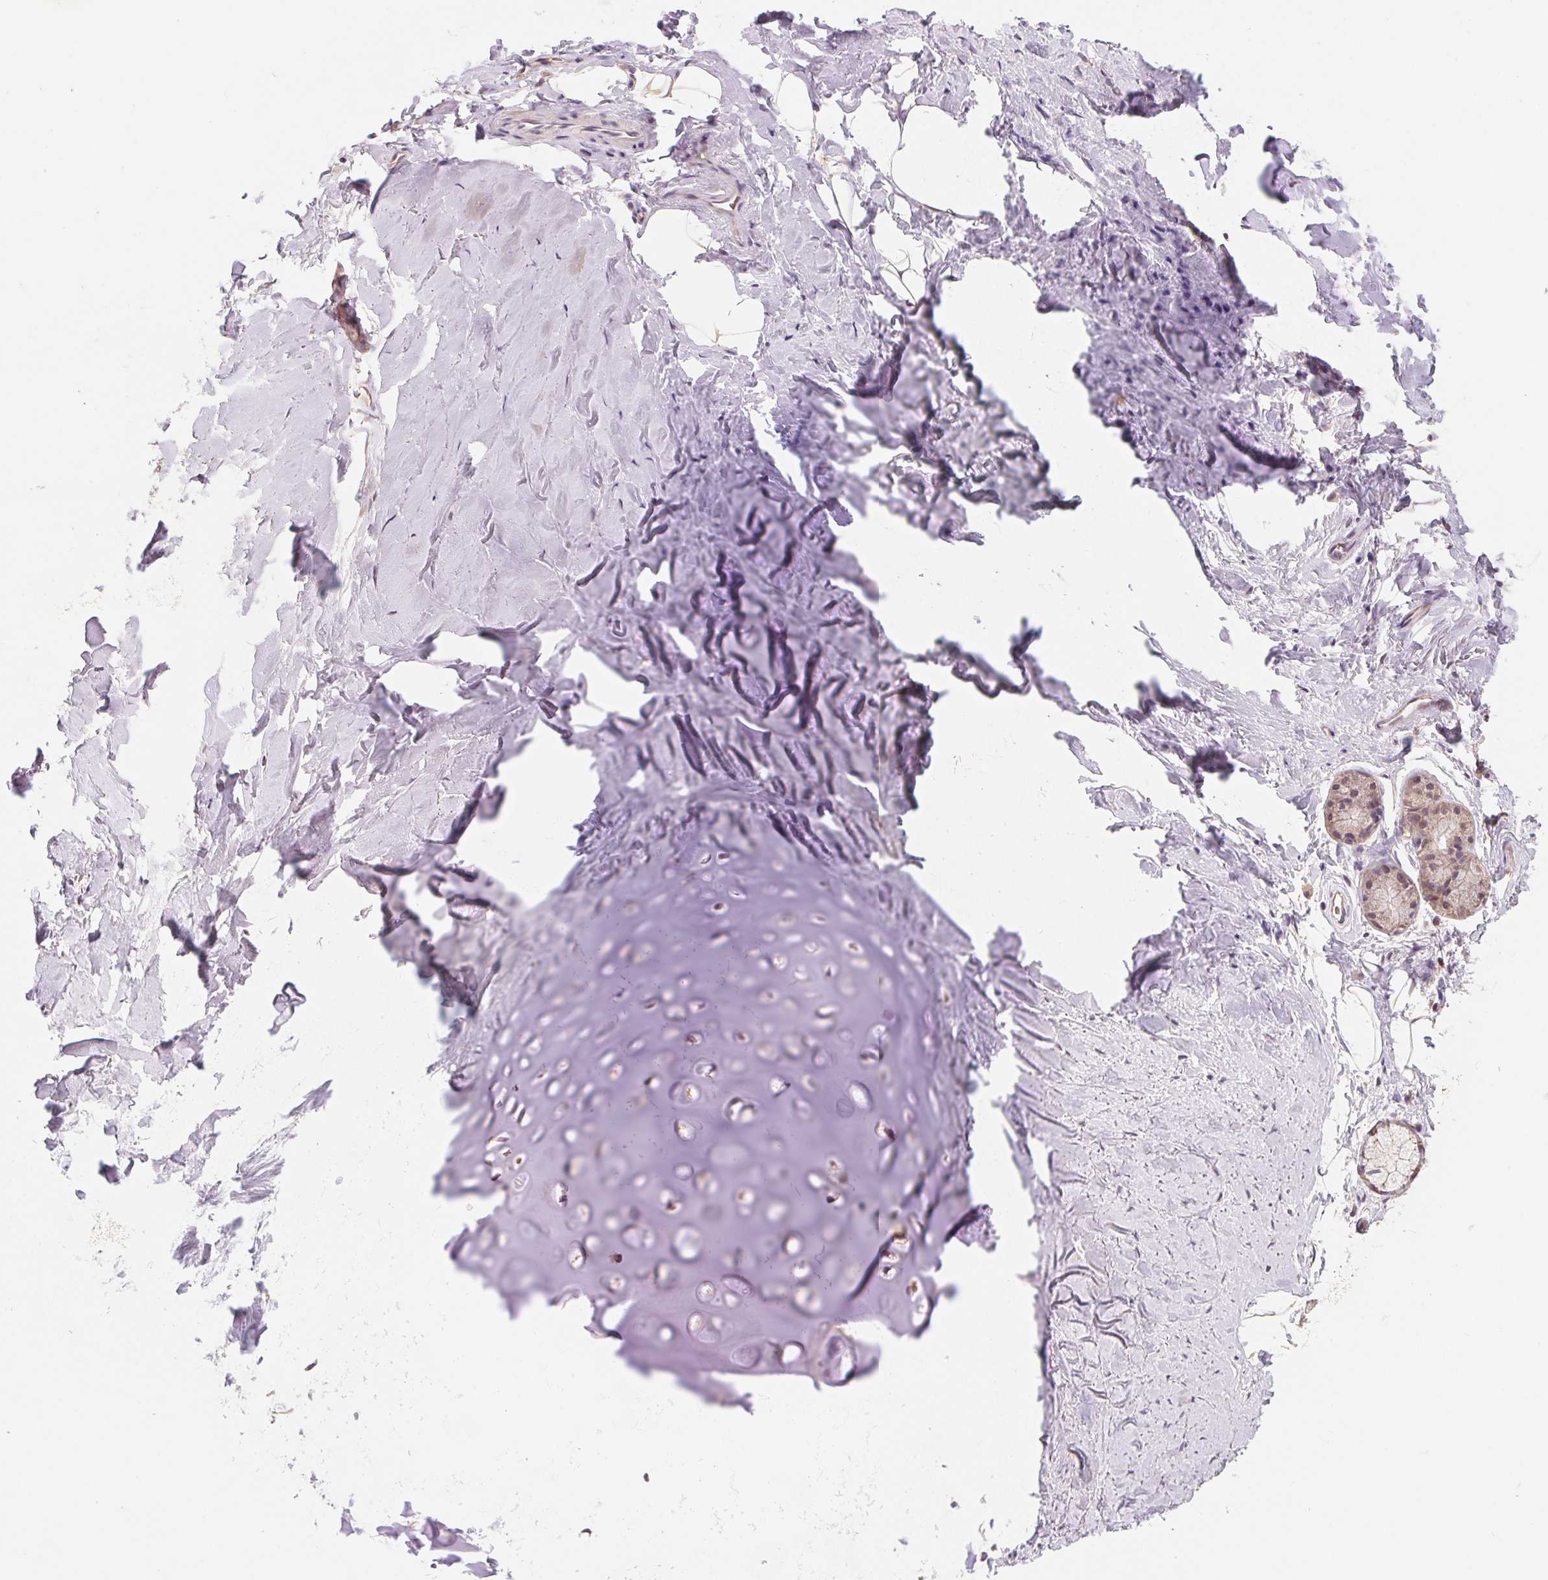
{"staining": {"intensity": "weak", "quantity": "25%-75%", "location": "cytoplasmic/membranous"}, "tissue": "adipose tissue", "cell_type": "Adipocytes", "image_type": "normal", "snomed": [{"axis": "morphology", "description": "Normal tissue, NOS"}, {"axis": "topography", "description": "Cartilage tissue"}, {"axis": "topography", "description": "Bronchus"}], "caption": "Protein expression analysis of benign adipose tissue exhibits weak cytoplasmic/membranous staining in about 25%-75% of adipocytes. The staining is performed using DAB brown chromogen to label protein expression. The nuclei are counter-stained blue using hematoxylin.", "gene": "ALDH8A1", "patient": {"sex": "female", "age": 79}}